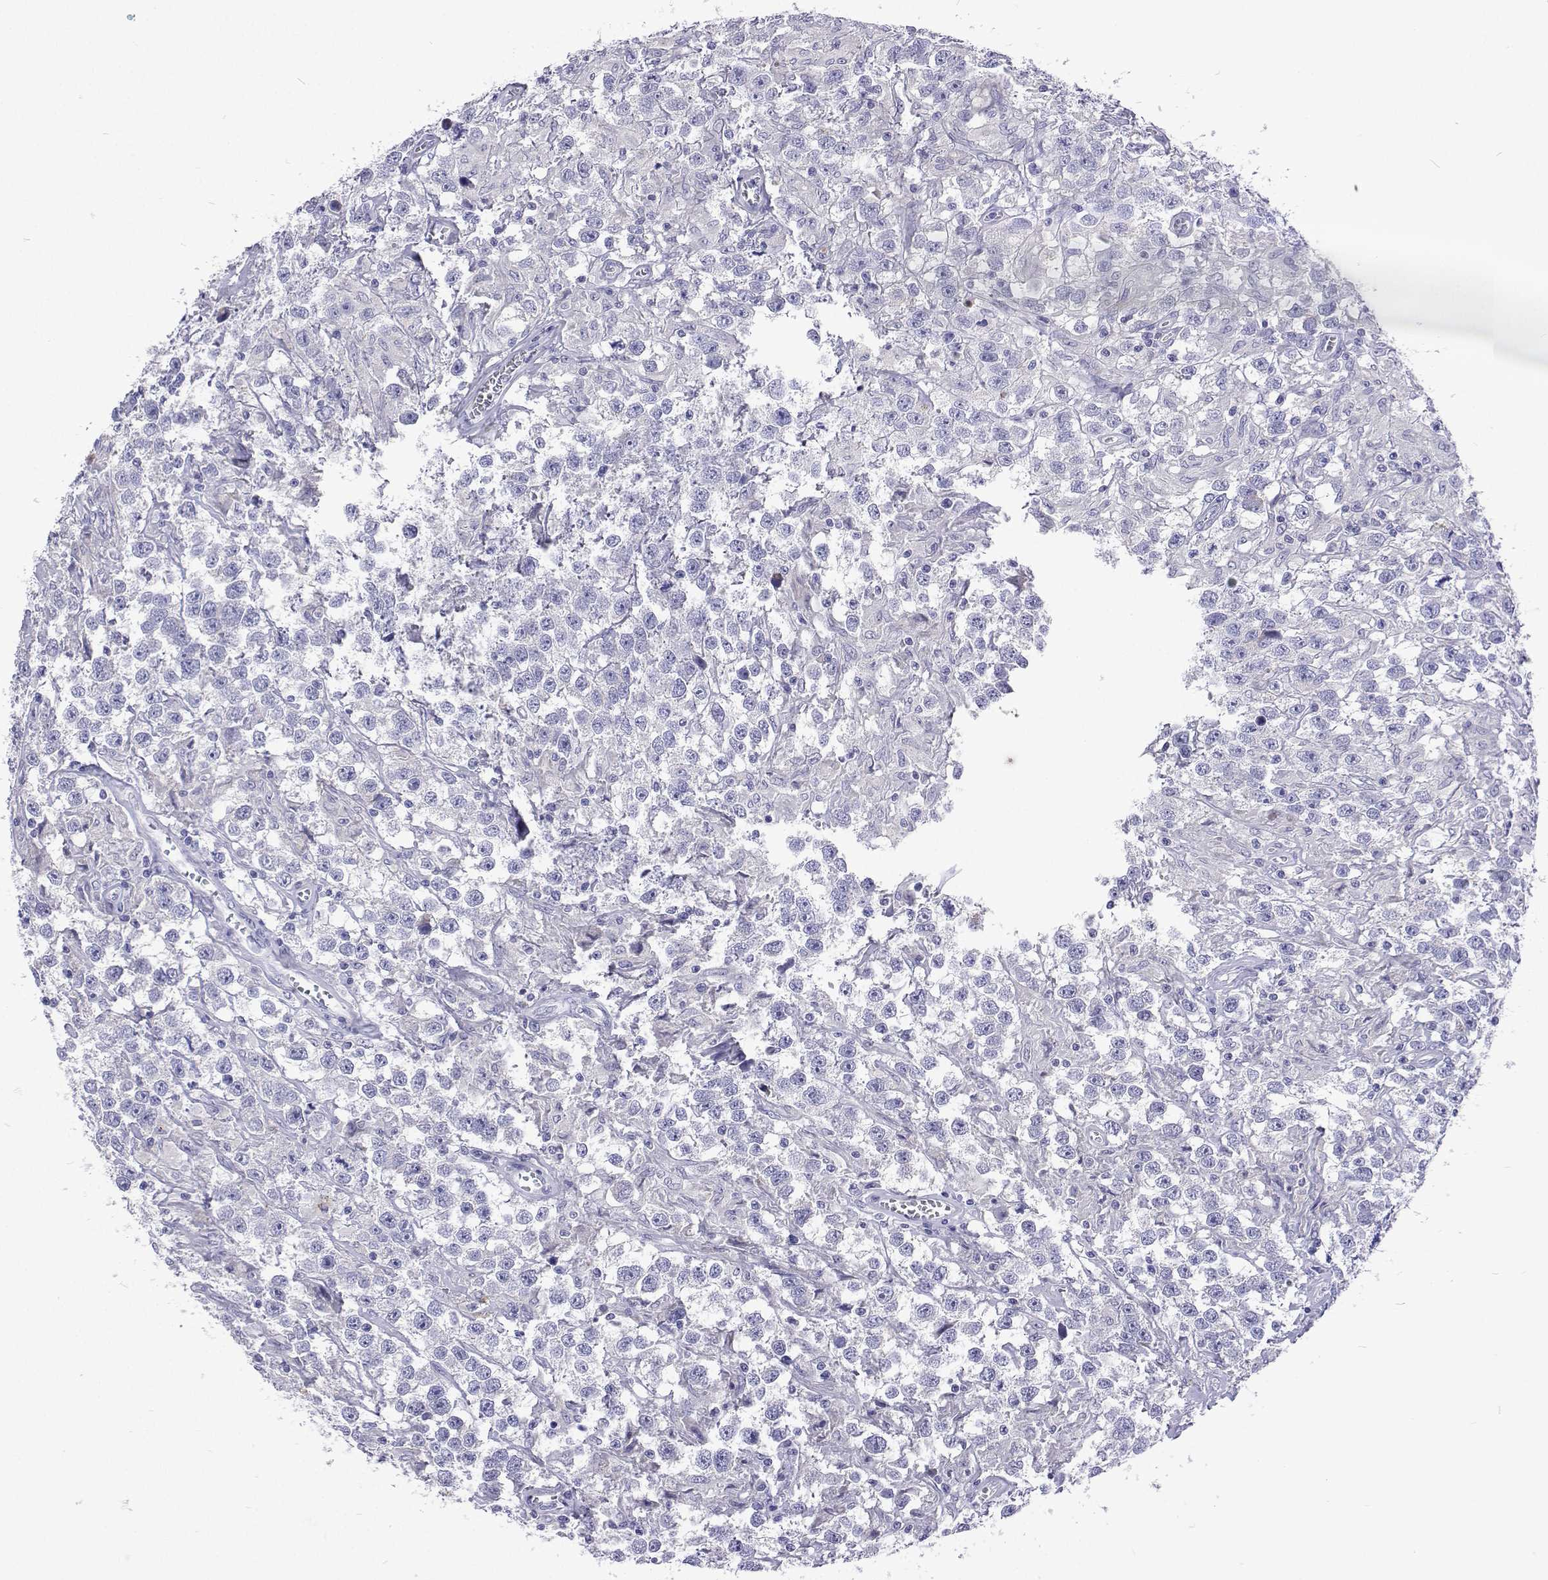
{"staining": {"intensity": "negative", "quantity": "none", "location": "none"}, "tissue": "testis cancer", "cell_type": "Tumor cells", "image_type": "cancer", "snomed": [{"axis": "morphology", "description": "Seminoma, NOS"}, {"axis": "topography", "description": "Testis"}], "caption": "This is a histopathology image of IHC staining of testis cancer (seminoma), which shows no staining in tumor cells.", "gene": "UMODL1", "patient": {"sex": "male", "age": 43}}